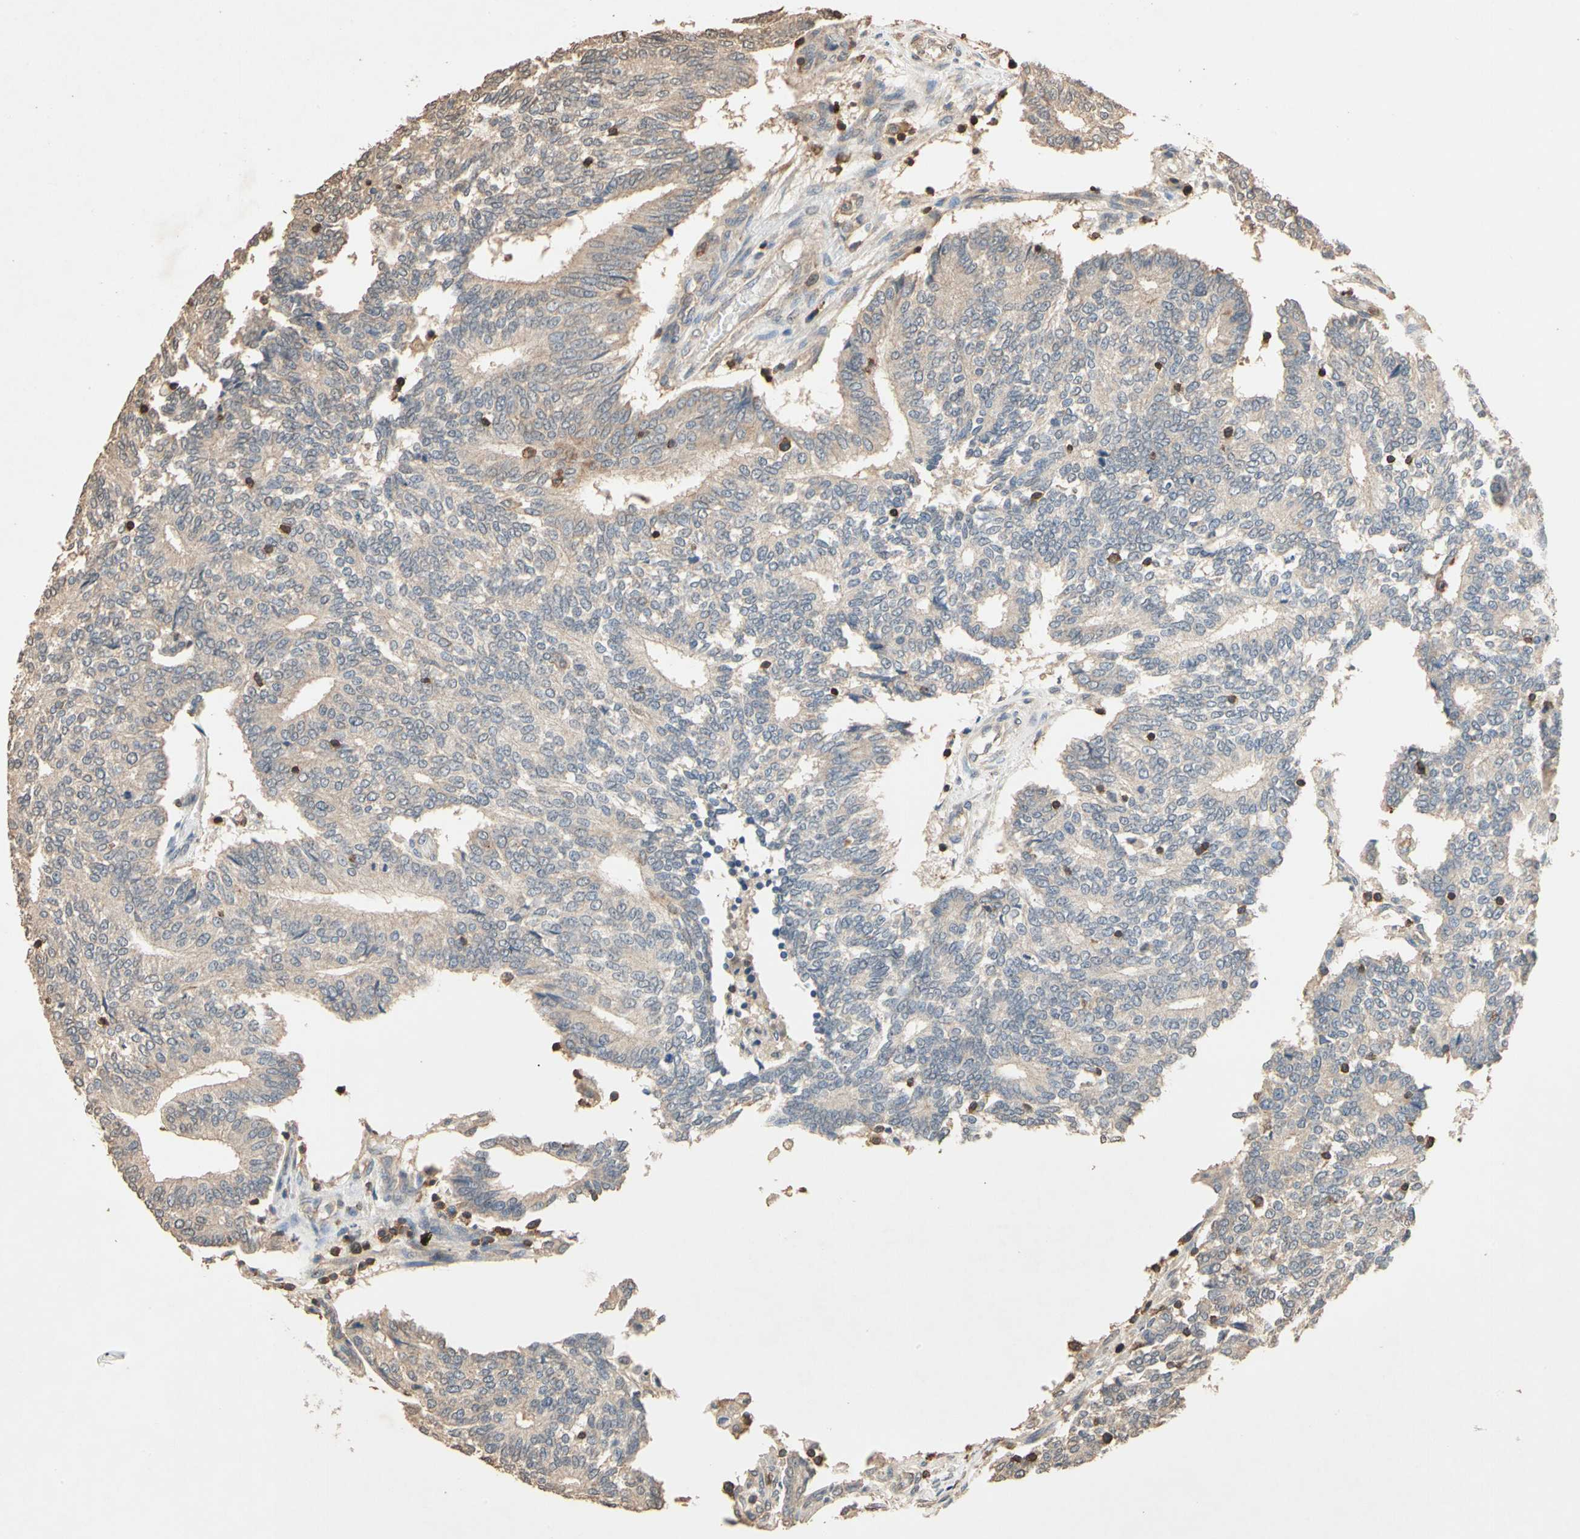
{"staining": {"intensity": "weak", "quantity": "25%-75%", "location": "cytoplasmic/membranous"}, "tissue": "prostate cancer", "cell_type": "Tumor cells", "image_type": "cancer", "snomed": [{"axis": "morphology", "description": "Adenocarcinoma, High grade"}, {"axis": "topography", "description": "Prostate"}], "caption": "A low amount of weak cytoplasmic/membranous expression is identified in approximately 25%-75% of tumor cells in prostate cancer tissue.", "gene": "MAP3K10", "patient": {"sex": "male", "age": 55}}